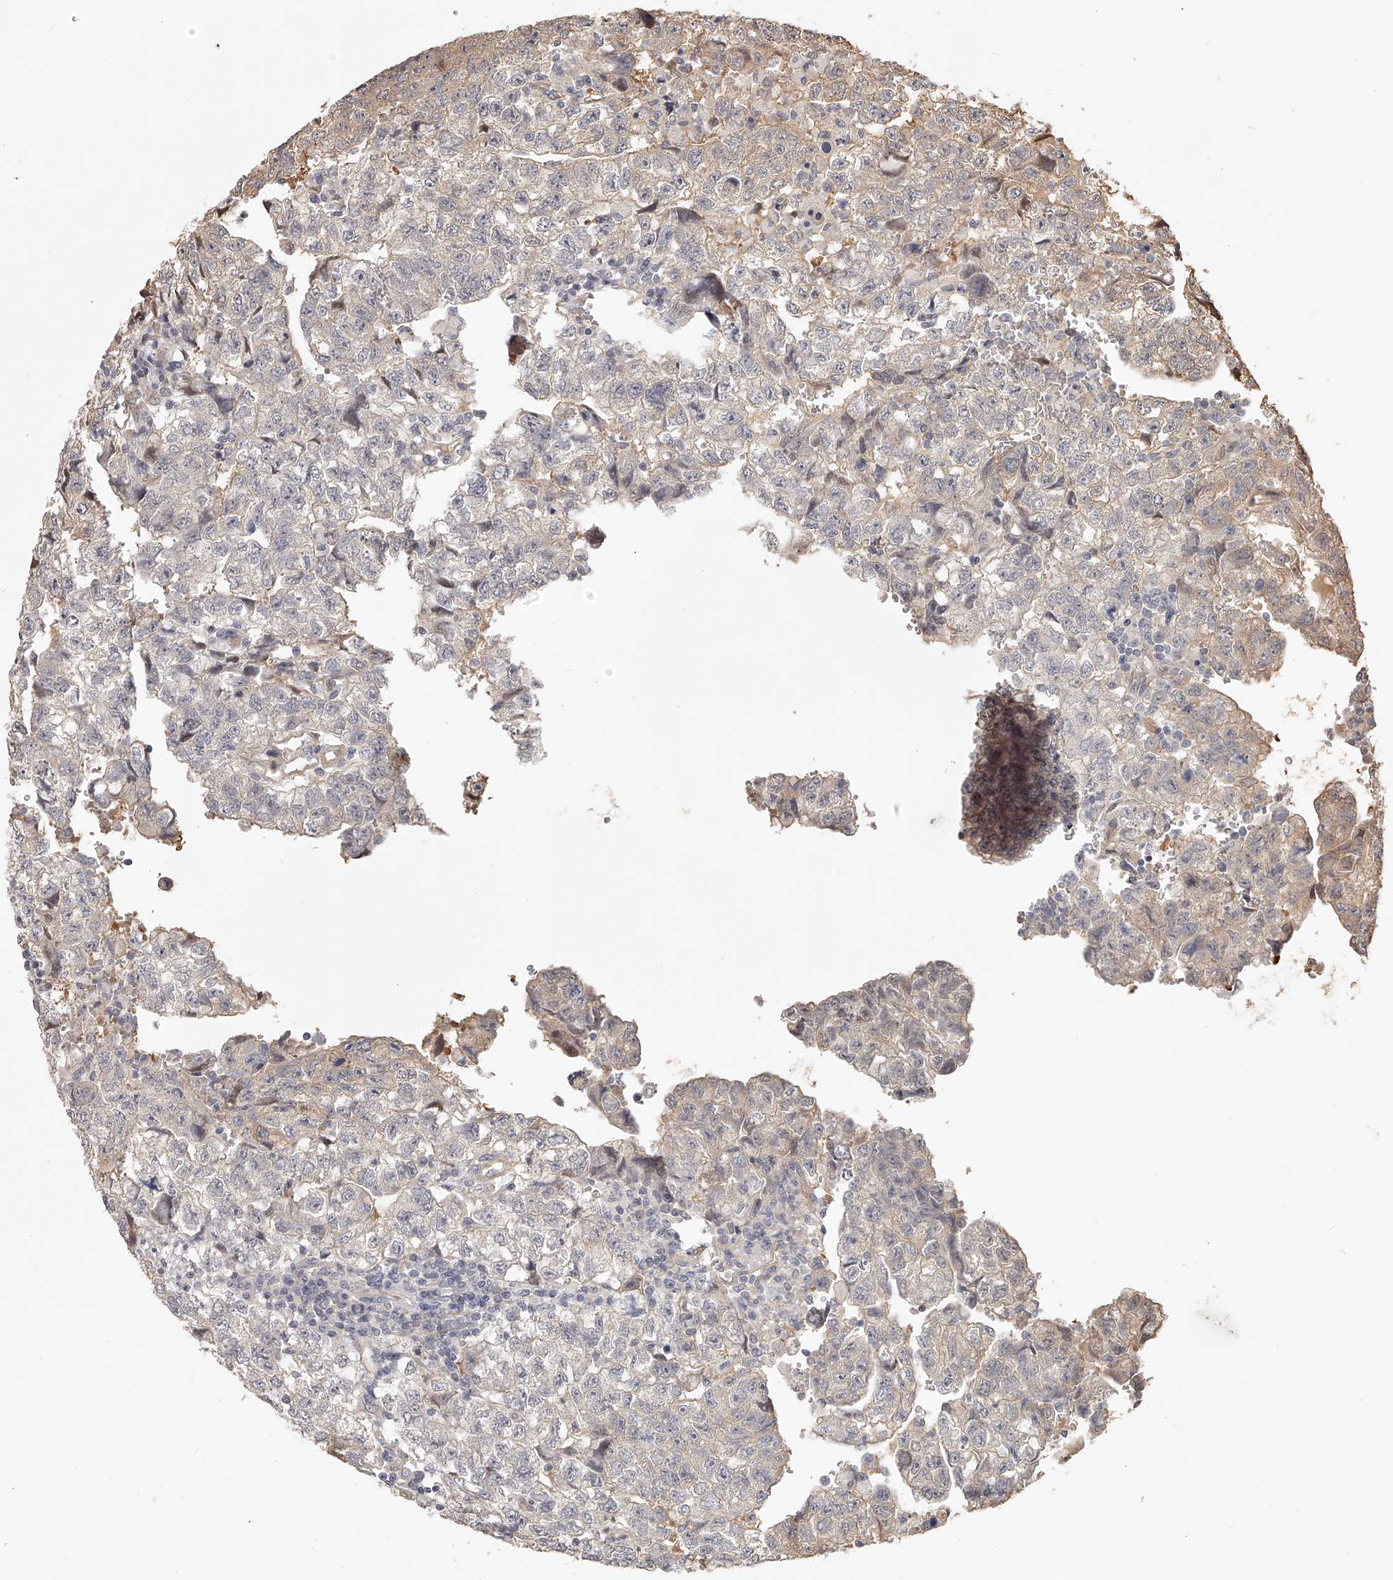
{"staining": {"intensity": "weak", "quantity": "<25%", "location": "cytoplasmic/membranous"}, "tissue": "testis cancer", "cell_type": "Tumor cells", "image_type": "cancer", "snomed": [{"axis": "morphology", "description": "Carcinoma, Embryonal, NOS"}, {"axis": "topography", "description": "Testis"}], "caption": "An immunohistochemistry (IHC) micrograph of embryonal carcinoma (testis) is shown. There is no staining in tumor cells of embryonal carcinoma (testis).", "gene": "ZNF582", "patient": {"sex": "male", "age": 36}}